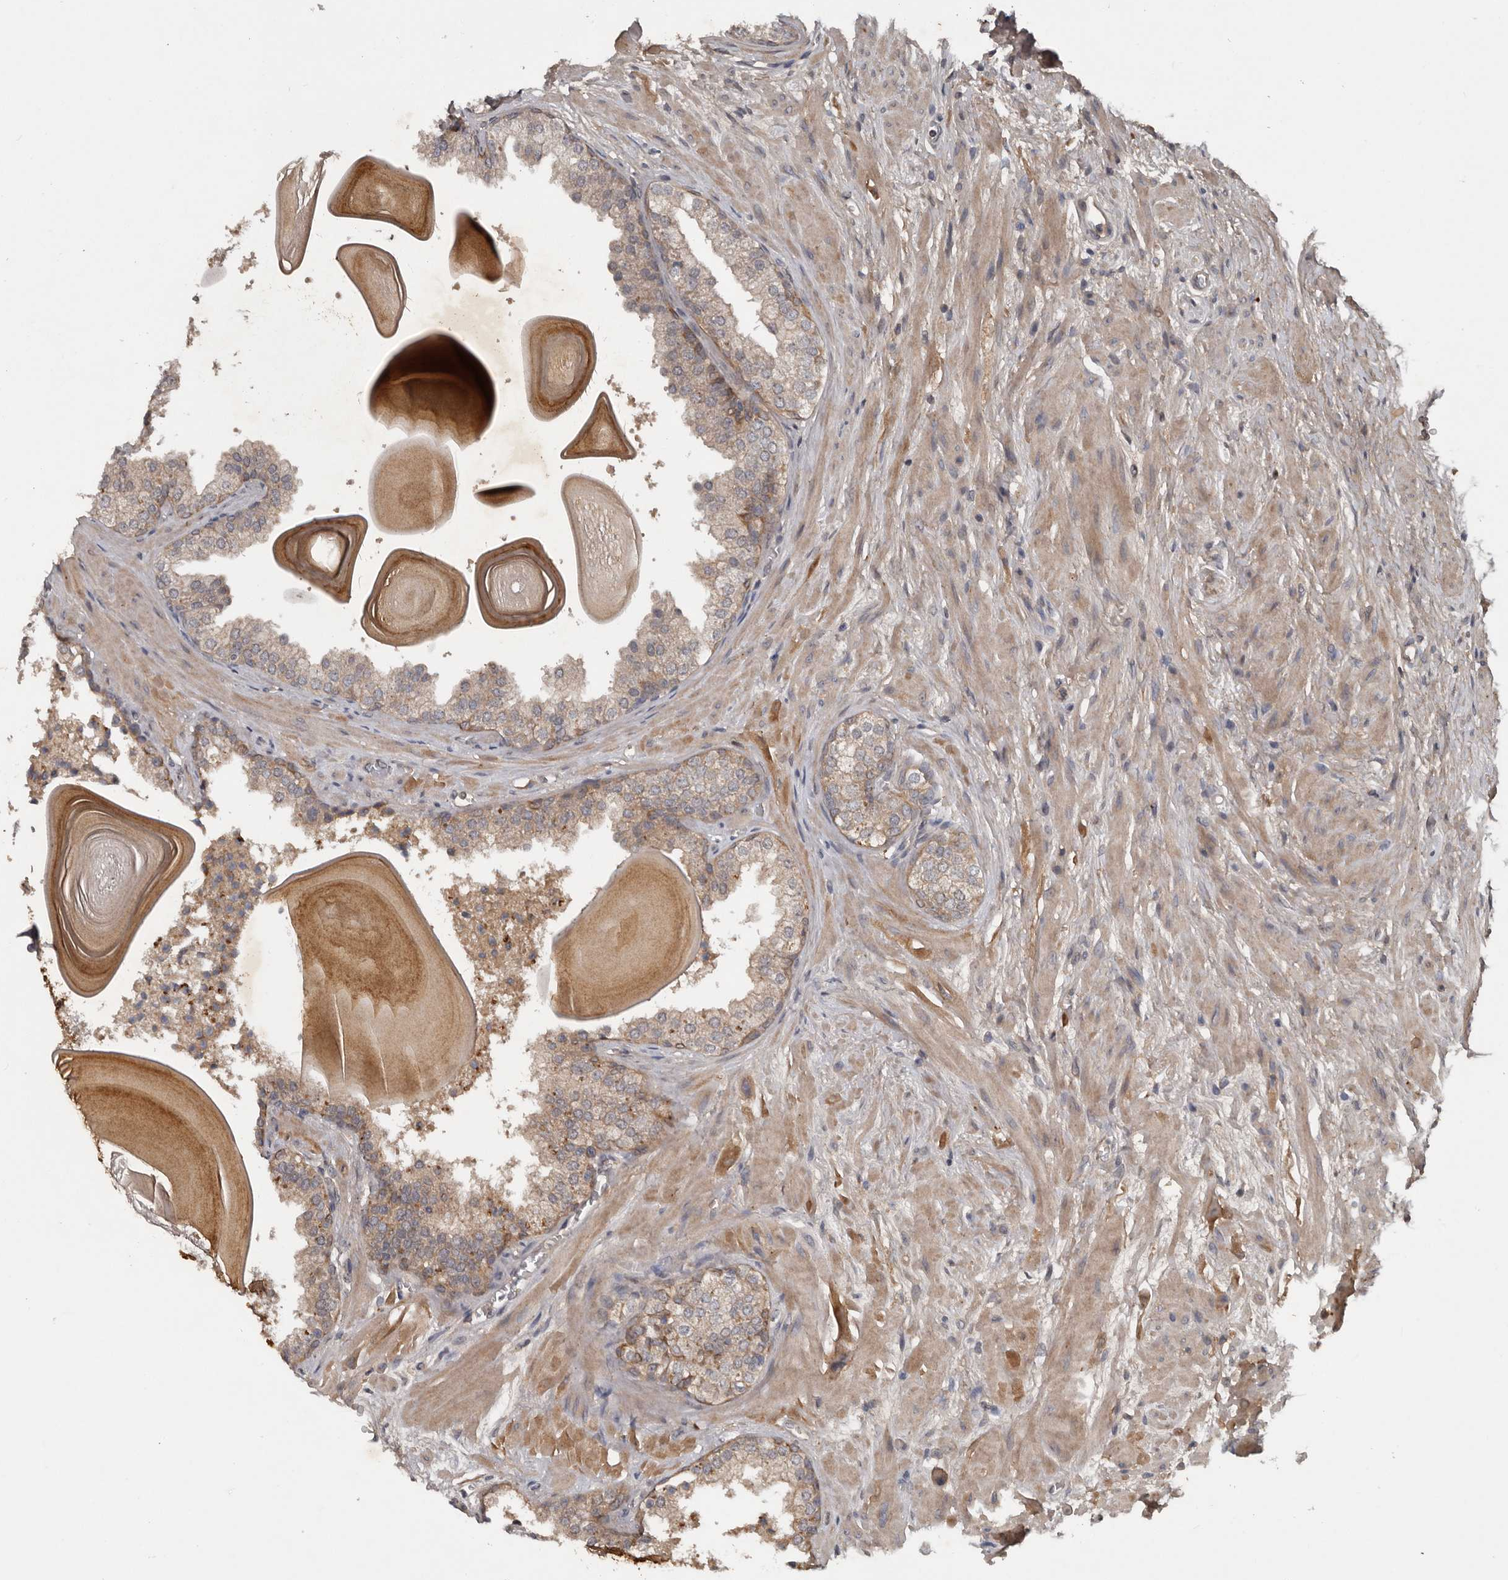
{"staining": {"intensity": "moderate", "quantity": "<25%", "location": "cytoplasmic/membranous"}, "tissue": "prostate", "cell_type": "Glandular cells", "image_type": "normal", "snomed": [{"axis": "morphology", "description": "Normal tissue, NOS"}, {"axis": "topography", "description": "Prostate"}], "caption": "Immunohistochemical staining of benign prostate shows moderate cytoplasmic/membranous protein positivity in about <25% of glandular cells.", "gene": "DNAJB4", "patient": {"sex": "male", "age": 48}}